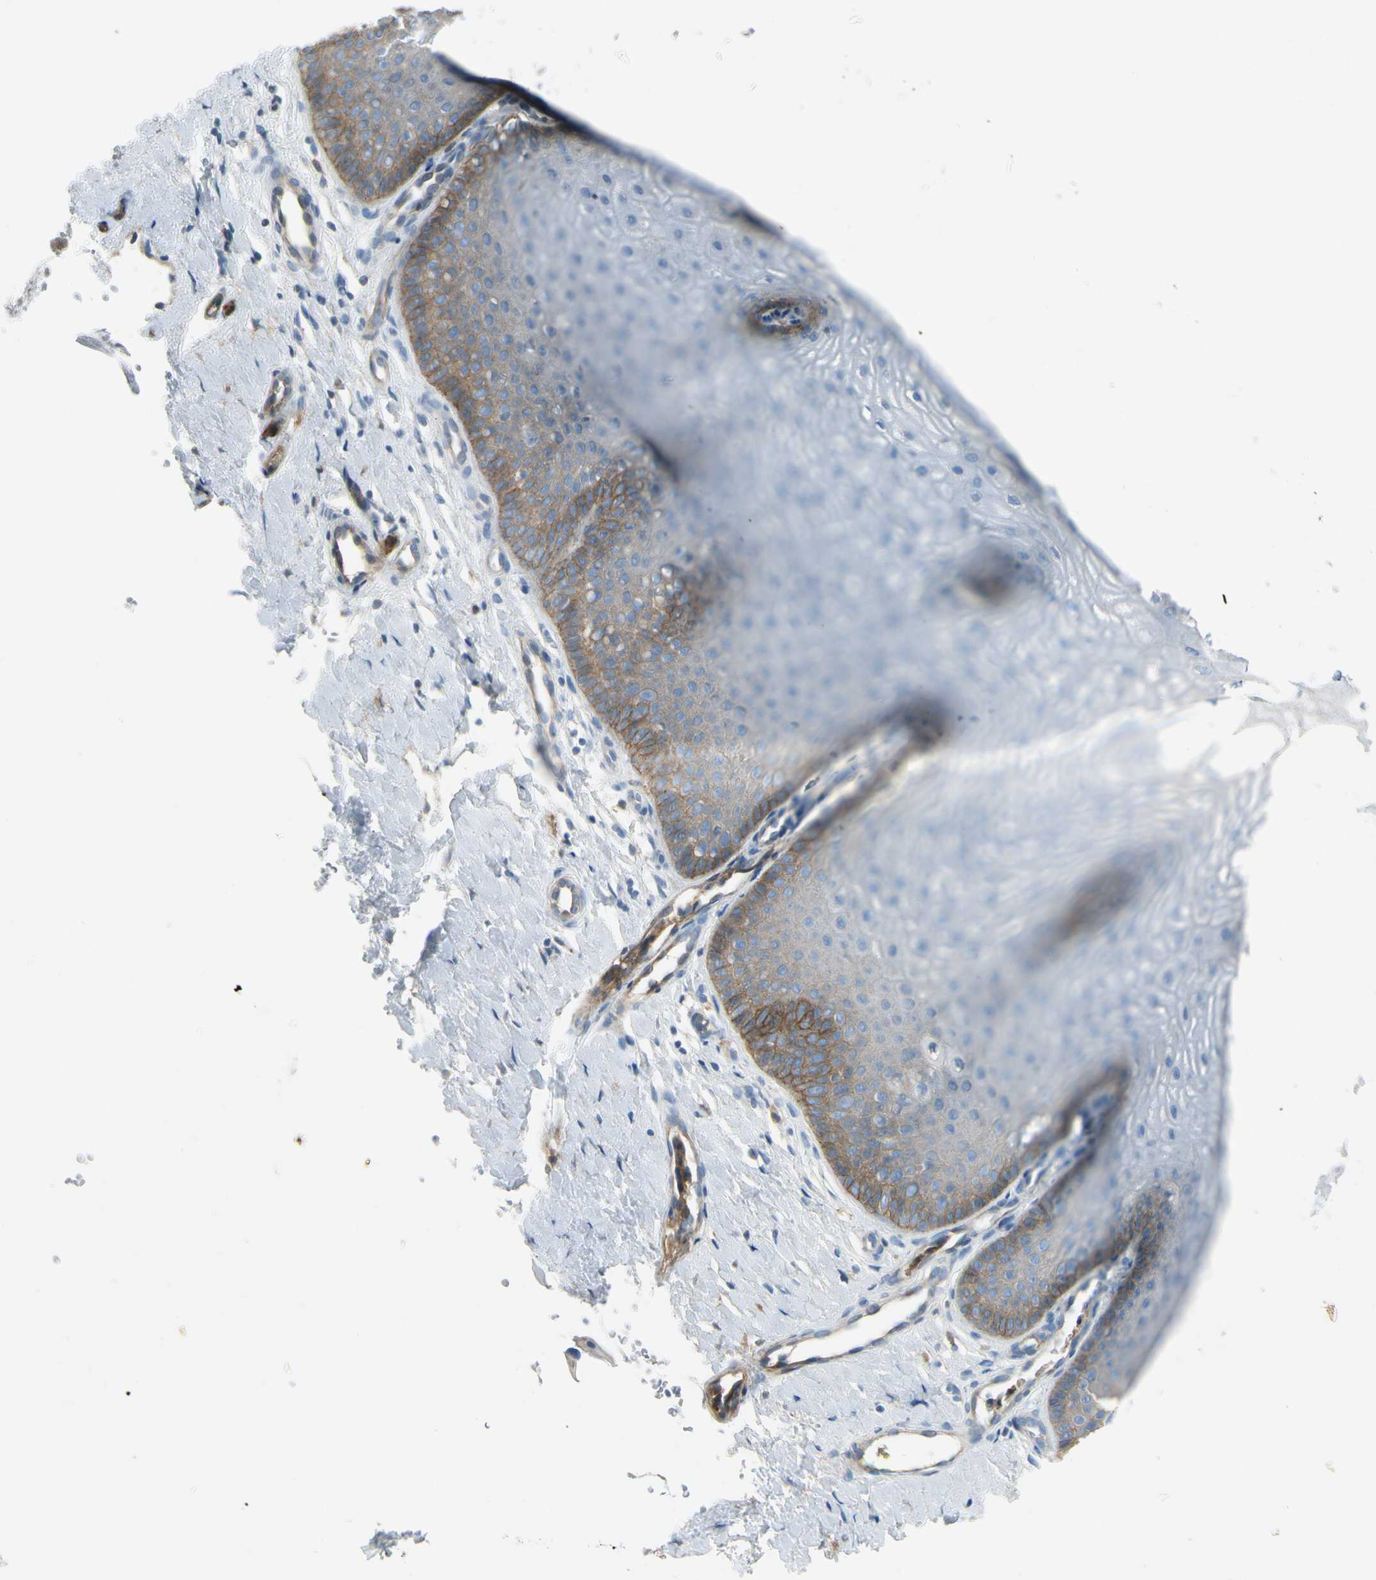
{"staining": {"intensity": "strong", "quantity": ">75%", "location": "cytoplasmic/membranous"}, "tissue": "cervix", "cell_type": "Glandular cells", "image_type": "normal", "snomed": [{"axis": "morphology", "description": "Normal tissue, NOS"}, {"axis": "topography", "description": "Cervix"}], "caption": "The photomicrograph shows immunohistochemical staining of benign cervix. There is strong cytoplasmic/membranous staining is seen in about >75% of glandular cells.", "gene": "ITGA3", "patient": {"sex": "female", "age": 55}}